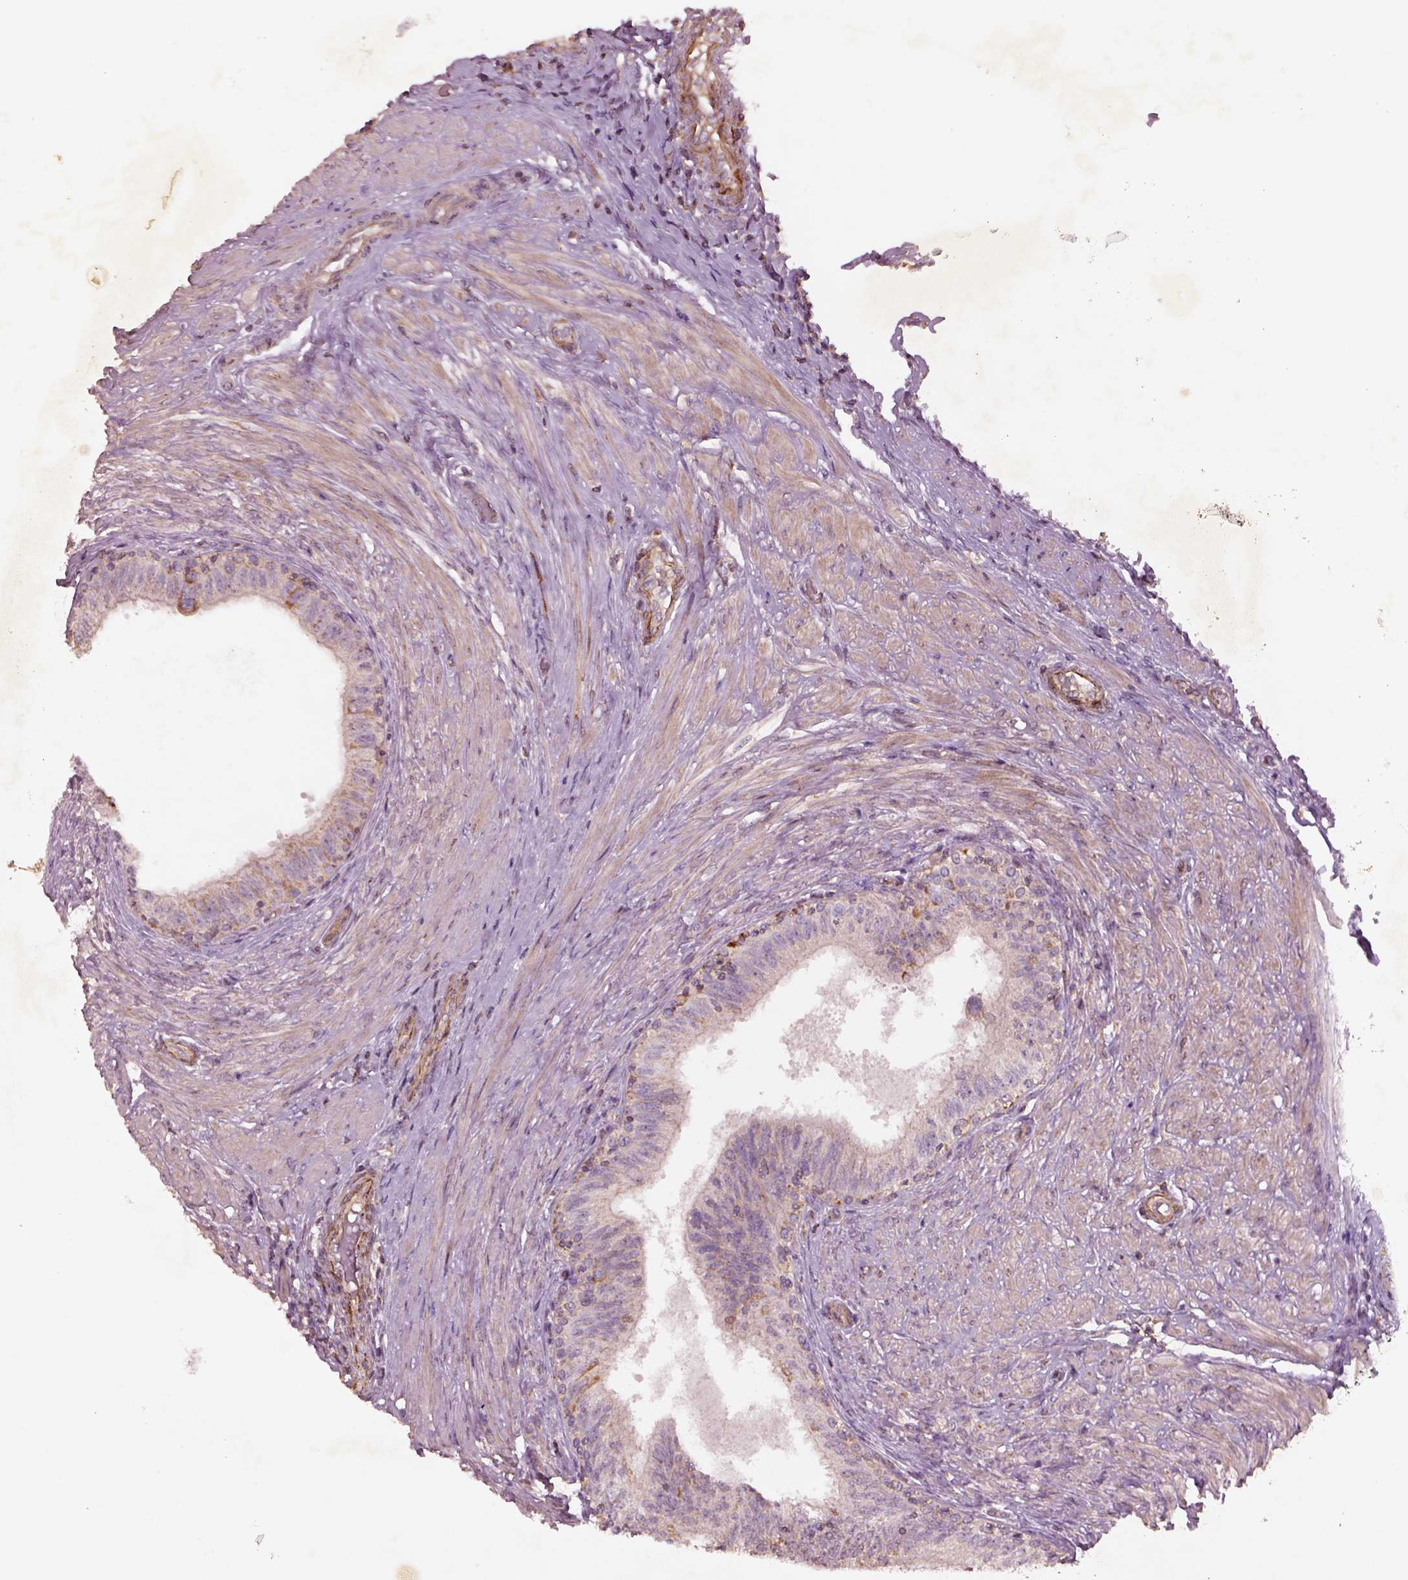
{"staining": {"intensity": "negative", "quantity": "none", "location": "none"}, "tissue": "epididymis", "cell_type": "Glandular cells", "image_type": "normal", "snomed": [{"axis": "morphology", "description": "Normal tissue, NOS"}, {"axis": "morphology", "description": "Seminoma, NOS"}, {"axis": "topography", "description": "Testis"}, {"axis": "topography", "description": "Epididymis"}], "caption": "IHC of unremarkable epididymis shows no staining in glandular cells. (Stains: DAB (3,3'-diaminobenzidine) immunohistochemistry (IHC) with hematoxylin counter stain, Microscopy: brightfield microscopy at high magnification).", "gene": "SLC25A31", "patient": {"sex": "male", "age": 61}}